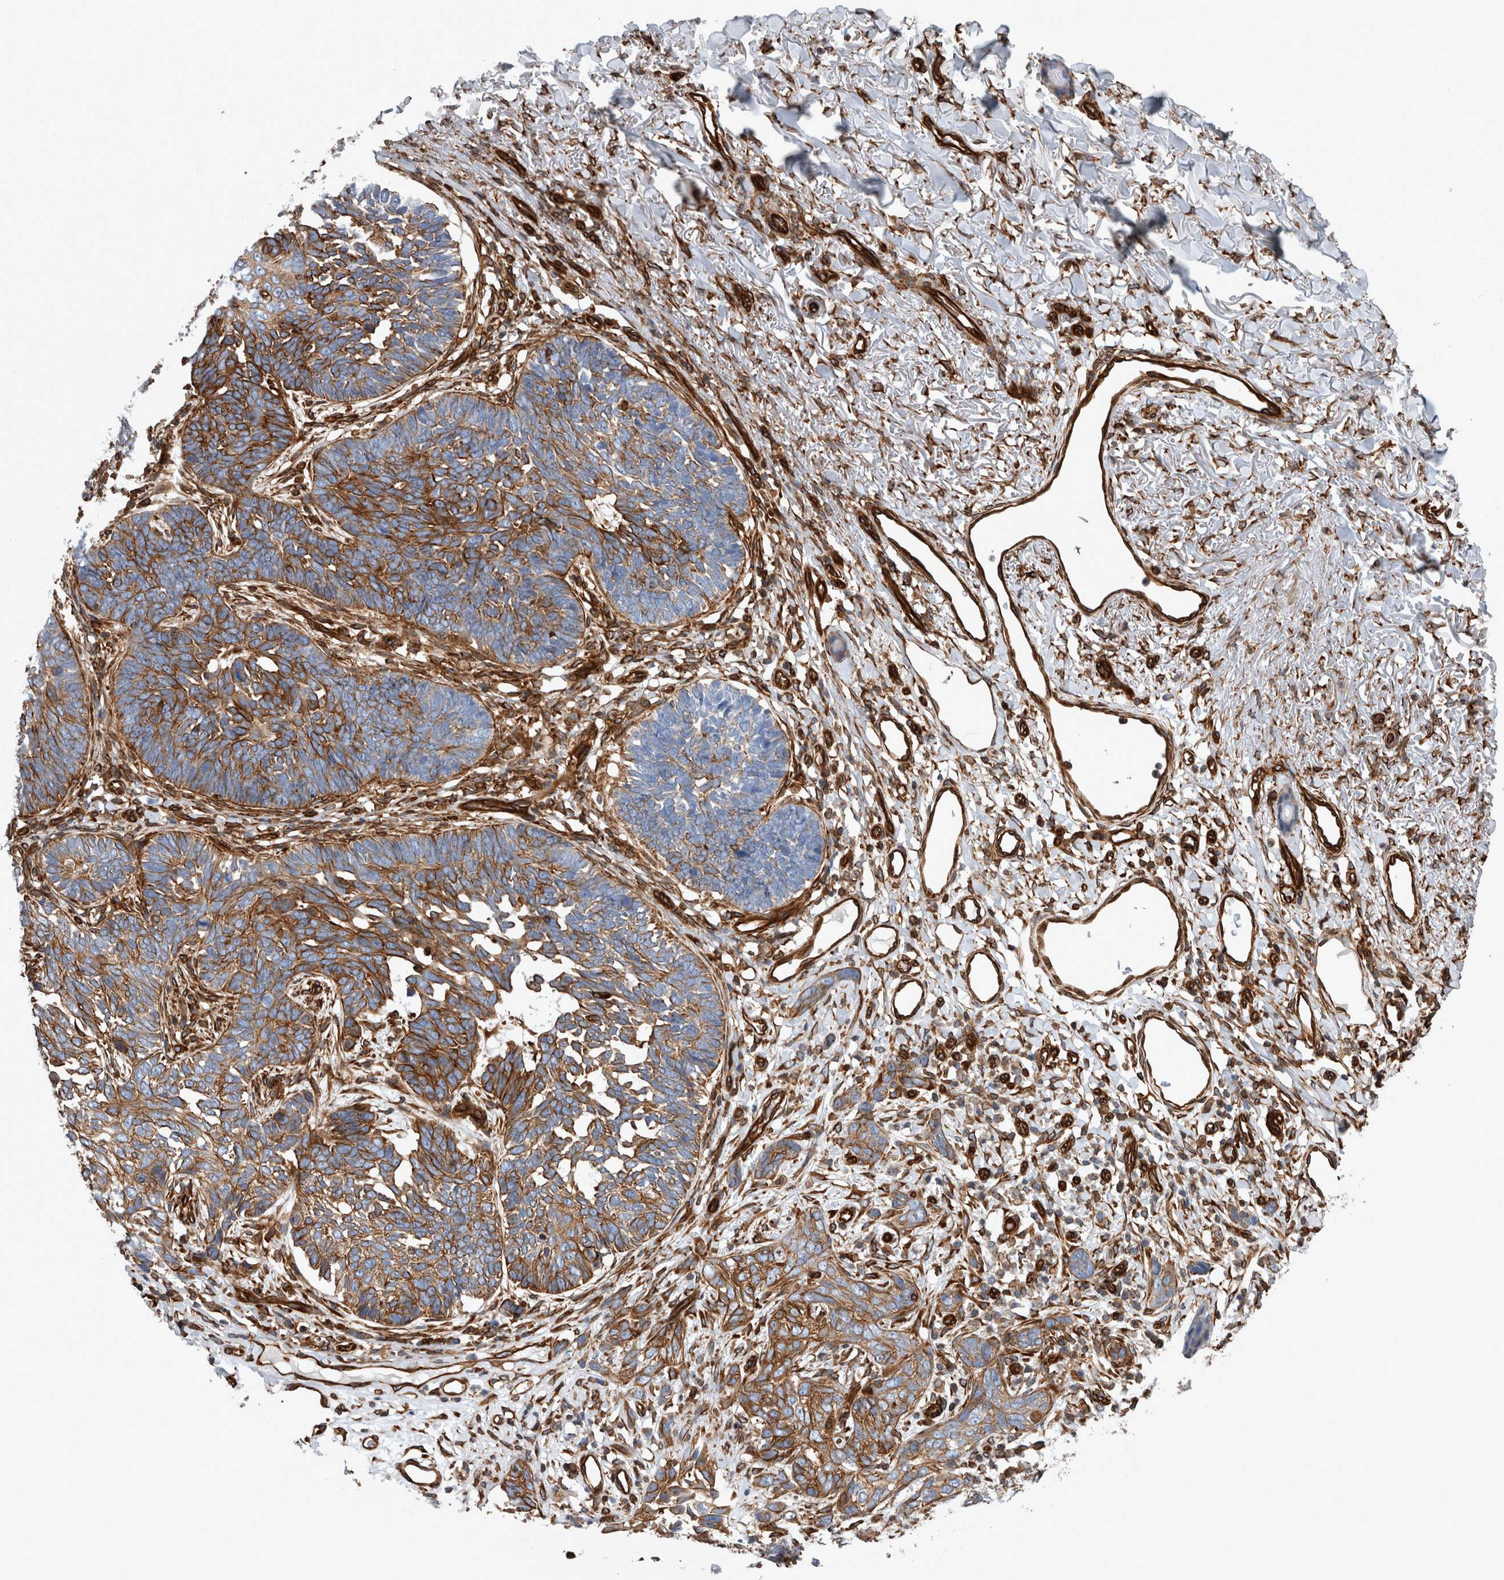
{"staining": {"intensity": "moderate", "quantity": ">75%", "location": "cytoplasmic/membranous"}, "tissue": "skin cancer", "cell_type": "Tumor cells", "image_type": "cancer", "snomed": [{"axis": "morphology", "description": "Normal tissue, NOS"}, {"axis": "morphology", "description": "Basal cell carcinoma"}, {"axis": "topography", "description": "Skin"}], "caption": "Immunohistochemistry micrograph of neoplastic tissue: human skin cancer stained using immunohistochemistry (IHC) exhibits medium levels of moderate protein expression localized specifically in the cytoplasmic/membranous of tumor cells, appearing as a cytoplasmic/membranous brown color.", "gene": "PLEC", "patient": {"sex": "male", "age": 77}}